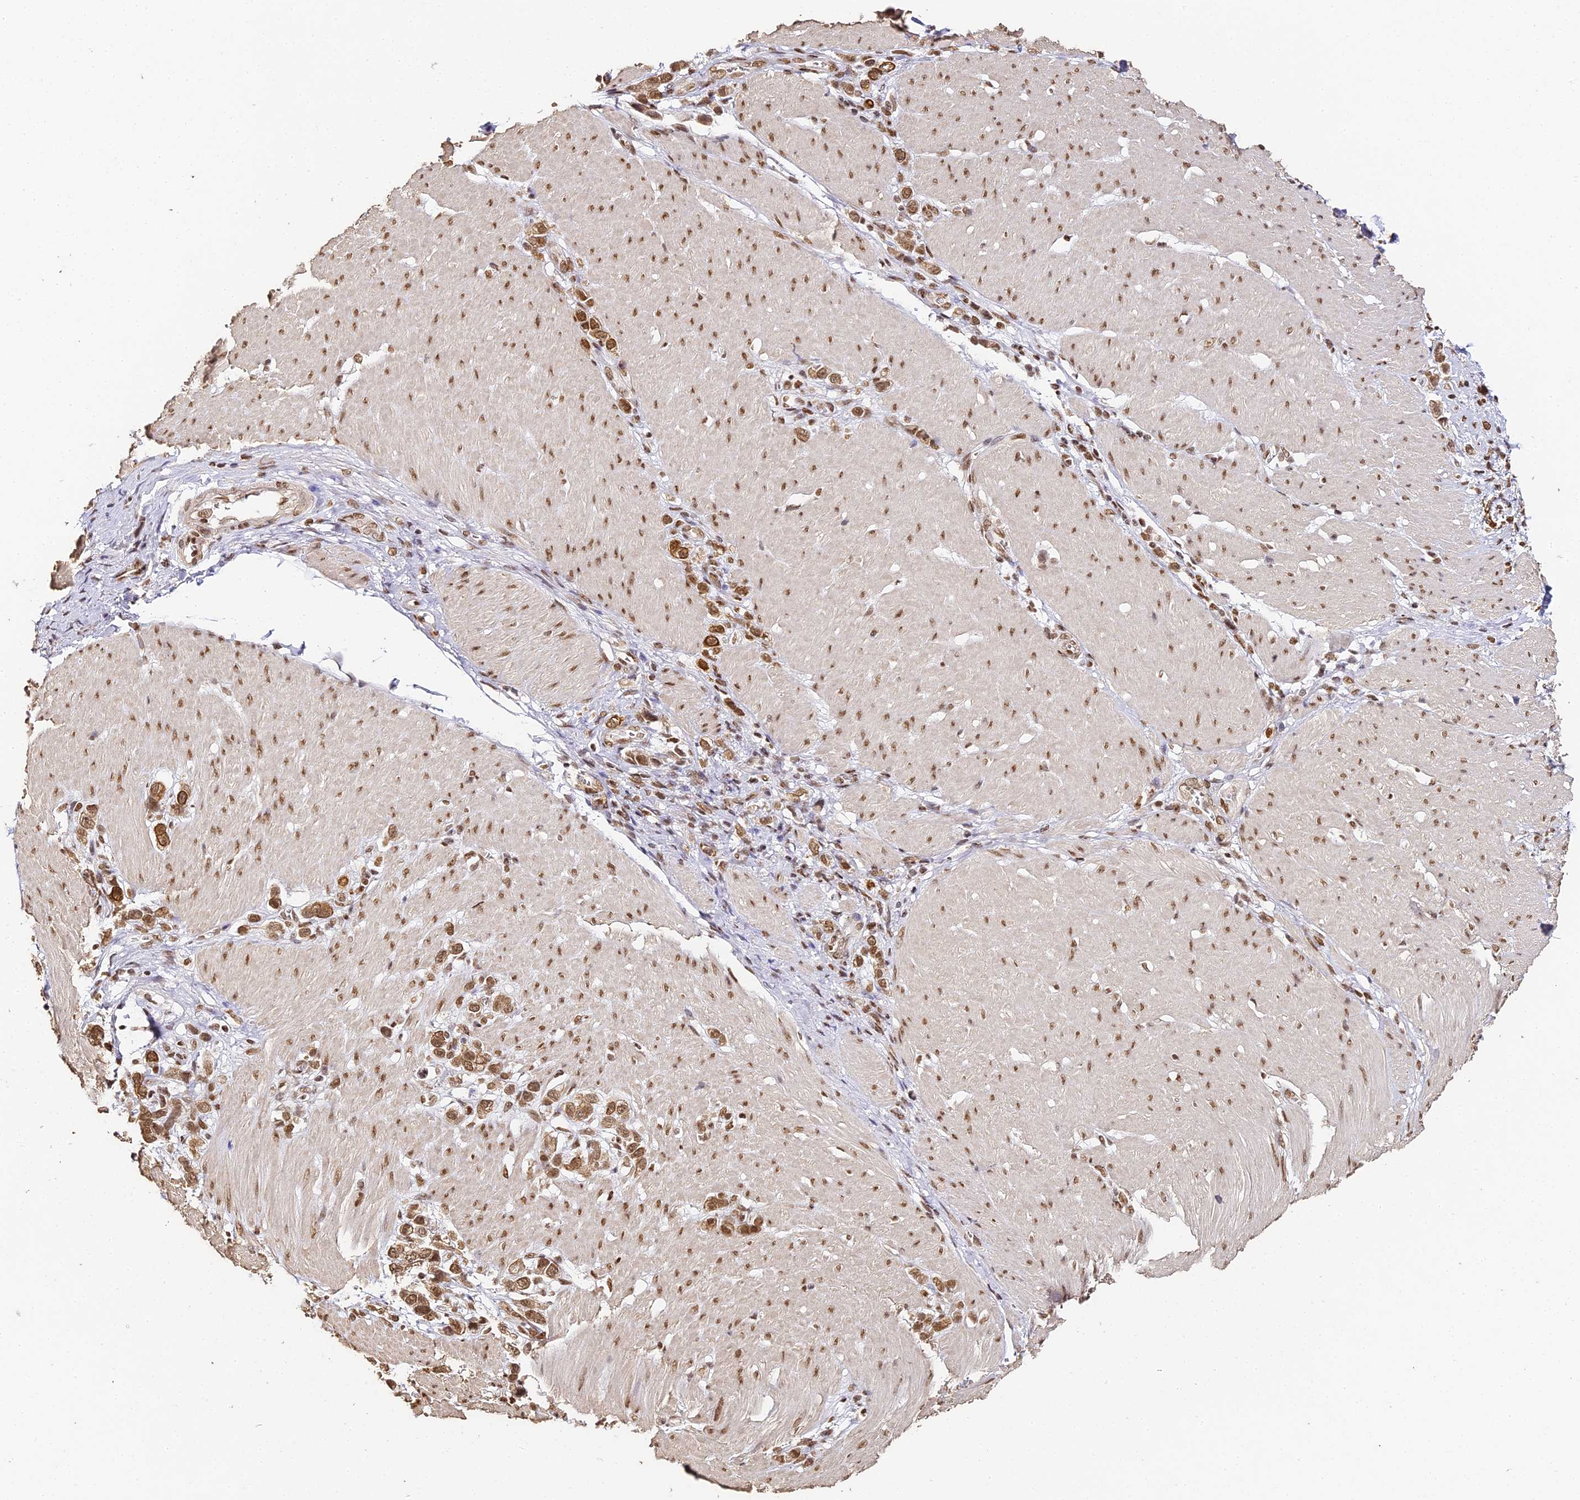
{"staining": {"intensity": "moderate", "quantity": ">75%", "location": "cytoplasmic/membranous,nuclear"}, "tissue": "stomach cancer", "cell_type": "Tumor cells", "image_type": "cancer", "snomed": [{"axis": "morphology", "description": "Normal tissue, NOS"}, {"axis": "morphology", "description": "Adenocarcinoma, NOS"}, {"axis": "topography", "description": "Stomach, upper"}, {"axis": "topography", "description": "Stomach"}], "caption": "IHC histopathology image of neoplastic tissue: stomach cancer stained using IHC displays medium levels of moderate protein expression localized specifically in the cytoplasmic/membranous and nuclear of tumor cells, appearing as a cytoplasmic/membranous and nuclear brown color.", "gene": "HNRNPA1", "patient": {"sex": "female", "age": 65}}